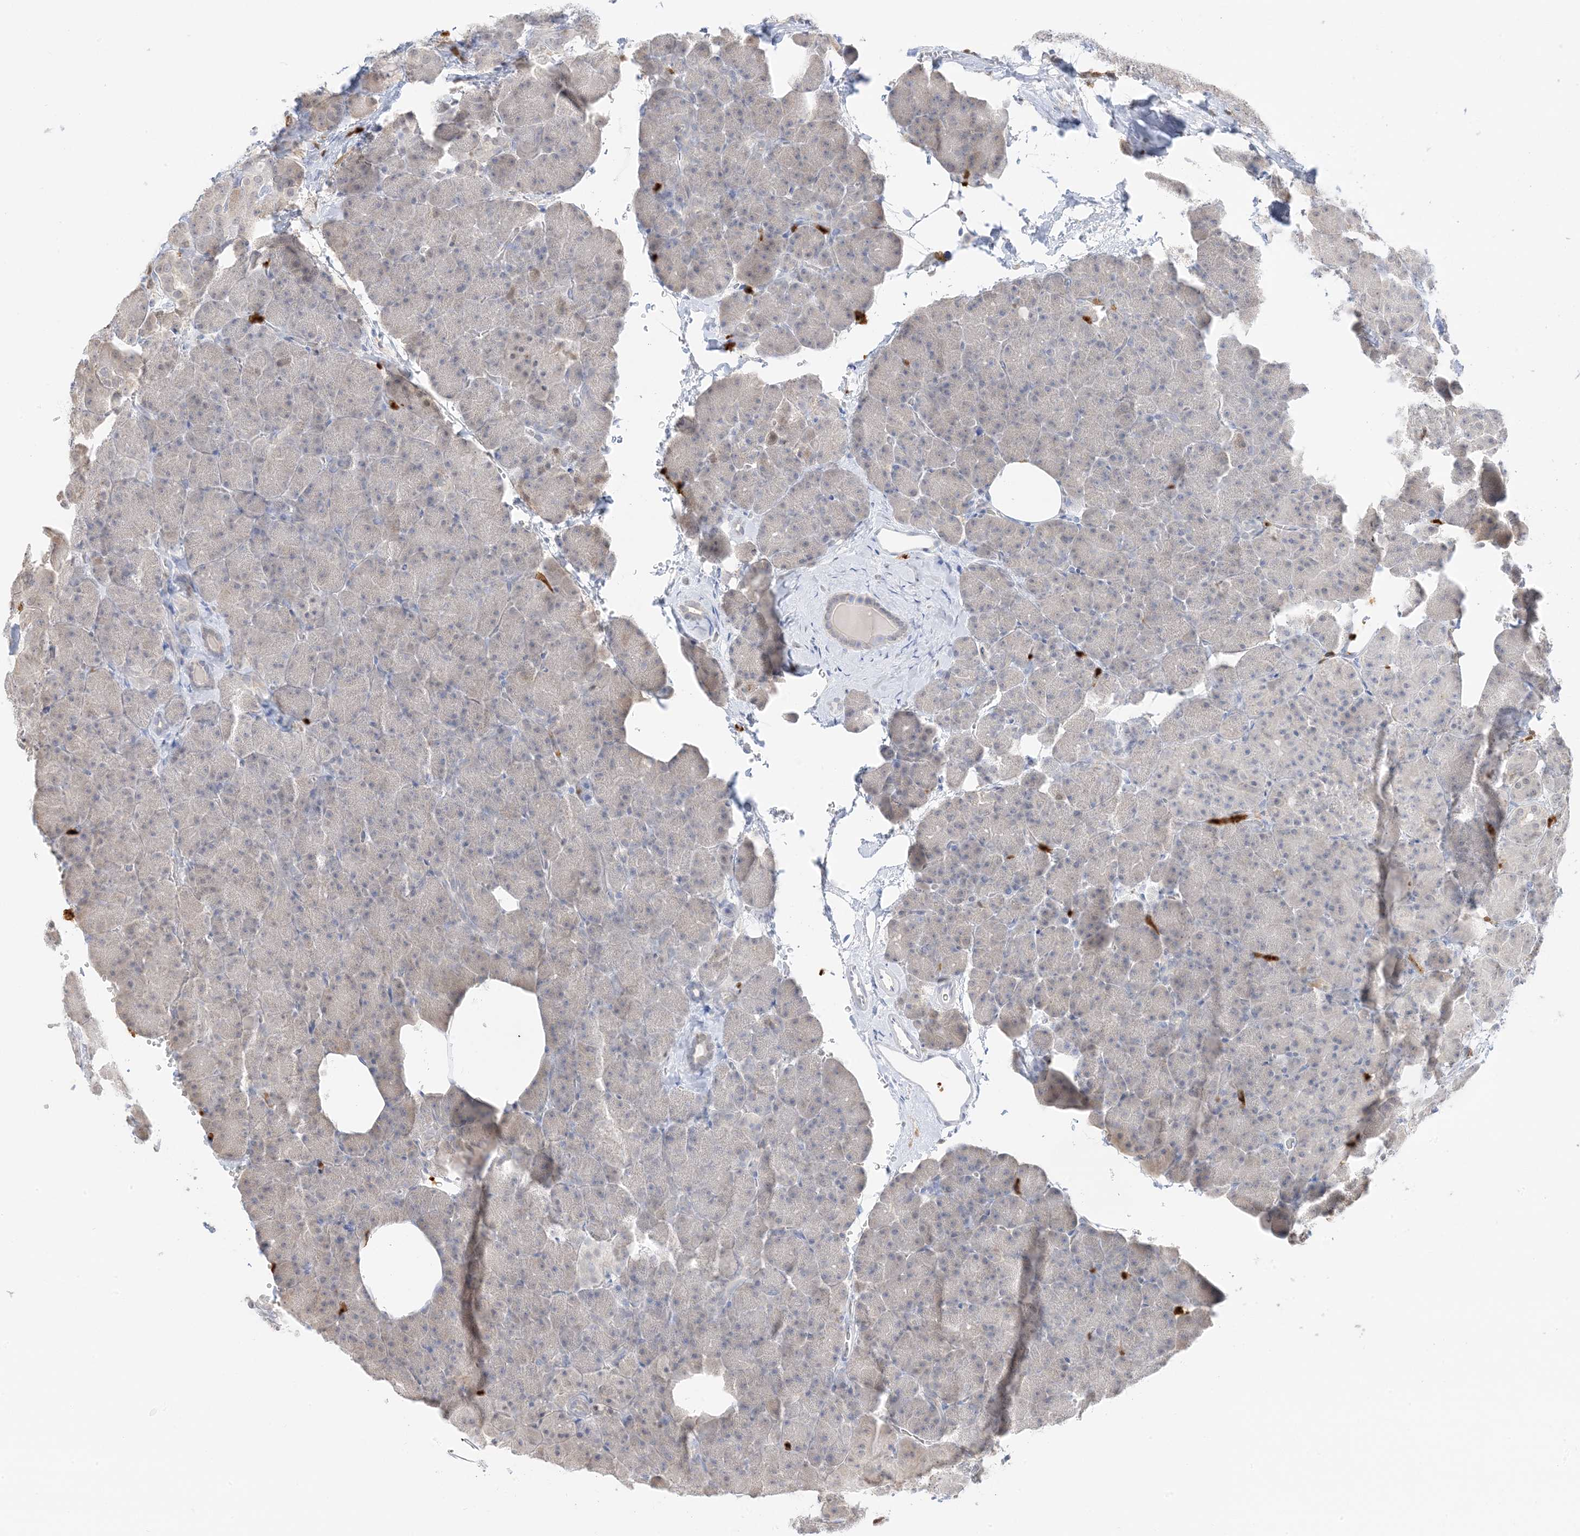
{"staining": {"intensity": "weak", "quantity": "<25%", "location": "cytoplasmic/membranous"}, "tissue": "pancreas", "cell_type": "Exocrine glandular cells", "image_type": "normal", "snomed": [{"axis": "morphology", "description": "Normal tissue, NOS"}, {"axis": "morphology", "description": "Carcinoid, malignant, NOS"}, {"axis": "topography", "description": "Pancreas"}], "caption": "Immunohistochemistry (IHC) histopathology image of benign pancreas: pancreas stained with DAB exhibits no significant protein positivity in exocrine glandular cells.", "gene": "GCA", "patient": {"sex": "female", "age": 35}}